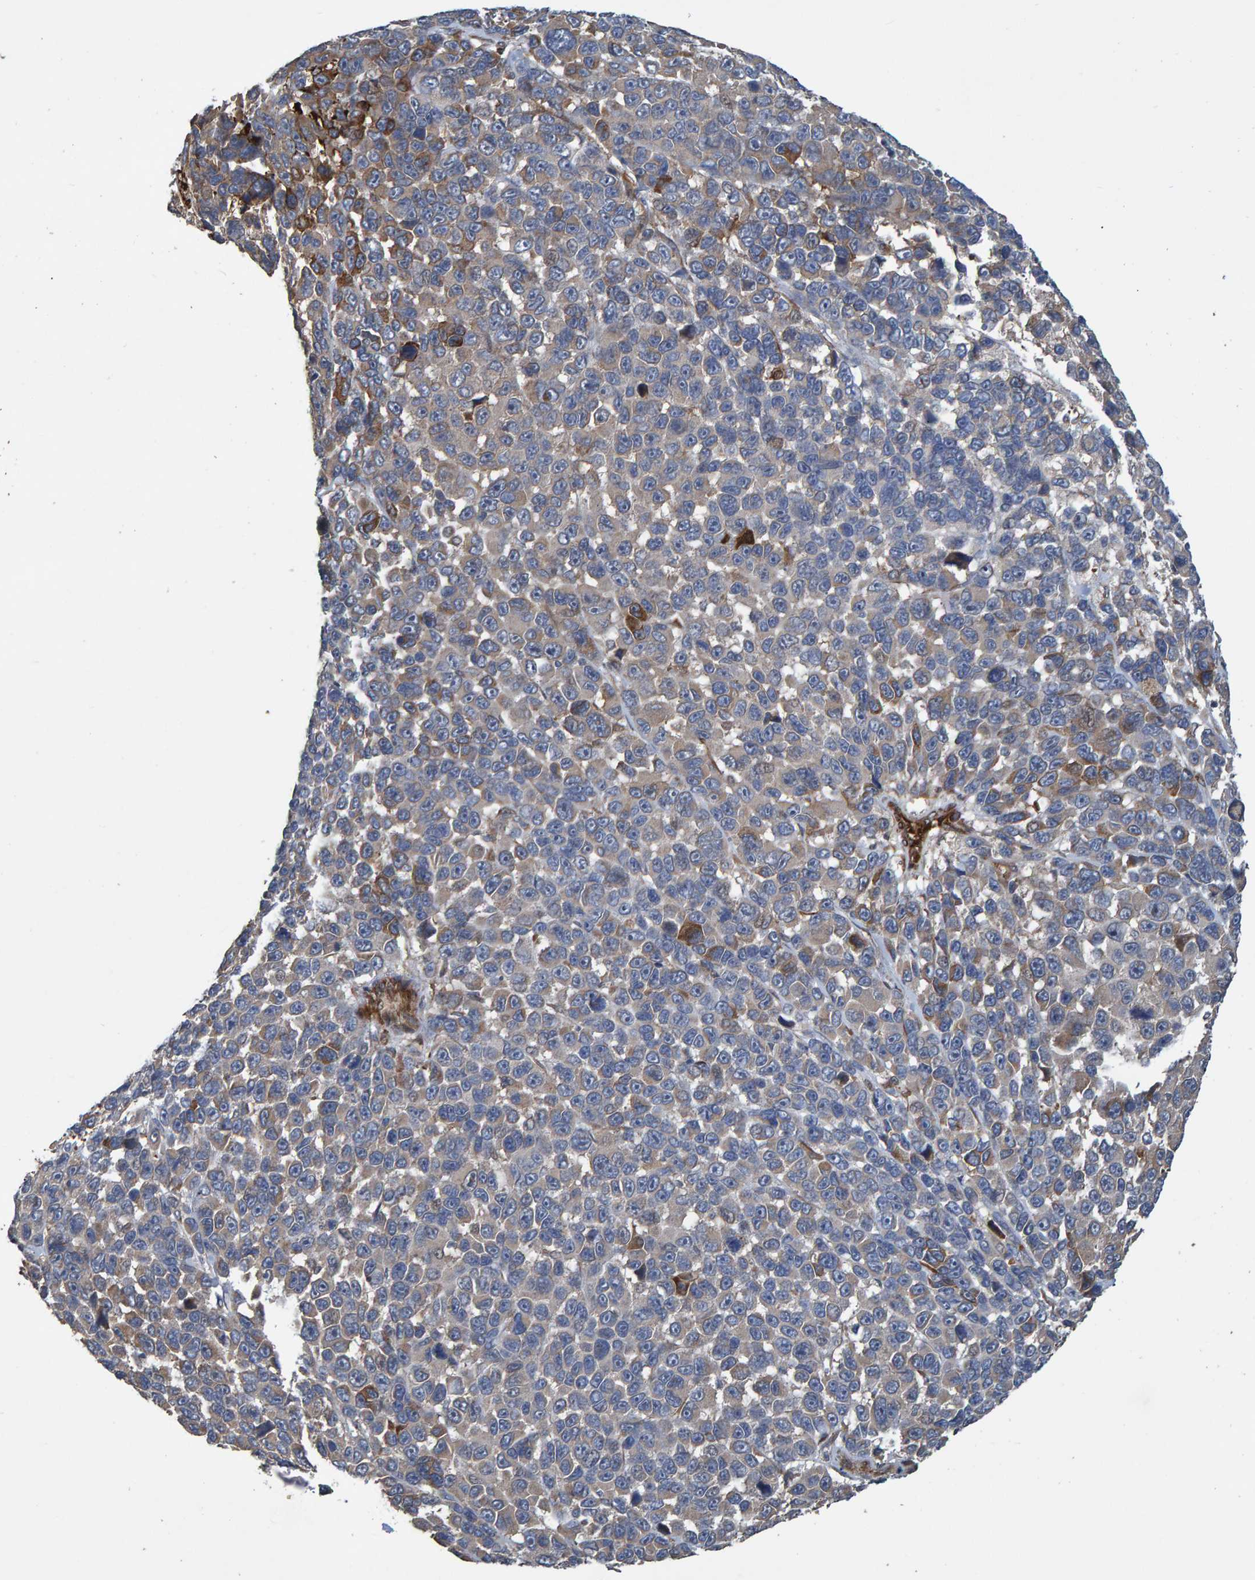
{"staining": {"intensity": "moderate", "quantity": "<25%", "location": "cytoplasmic/membranous"}, "tissue": "melanoma", "cell_type": "Tumor cells", "image_type": "cancer", "snomed": [{"axis": "morphology", "description": "Malignant melanoma, NOS"}, {"axis": "topography", "description": "Skin"}], "caption": "Melanoma tissue shows moderate cytoplasmic/membranous expression in approximately <25% of tumor cells", "gene": "SLIT2", "patient": {"sex": "male", "age": 53}}